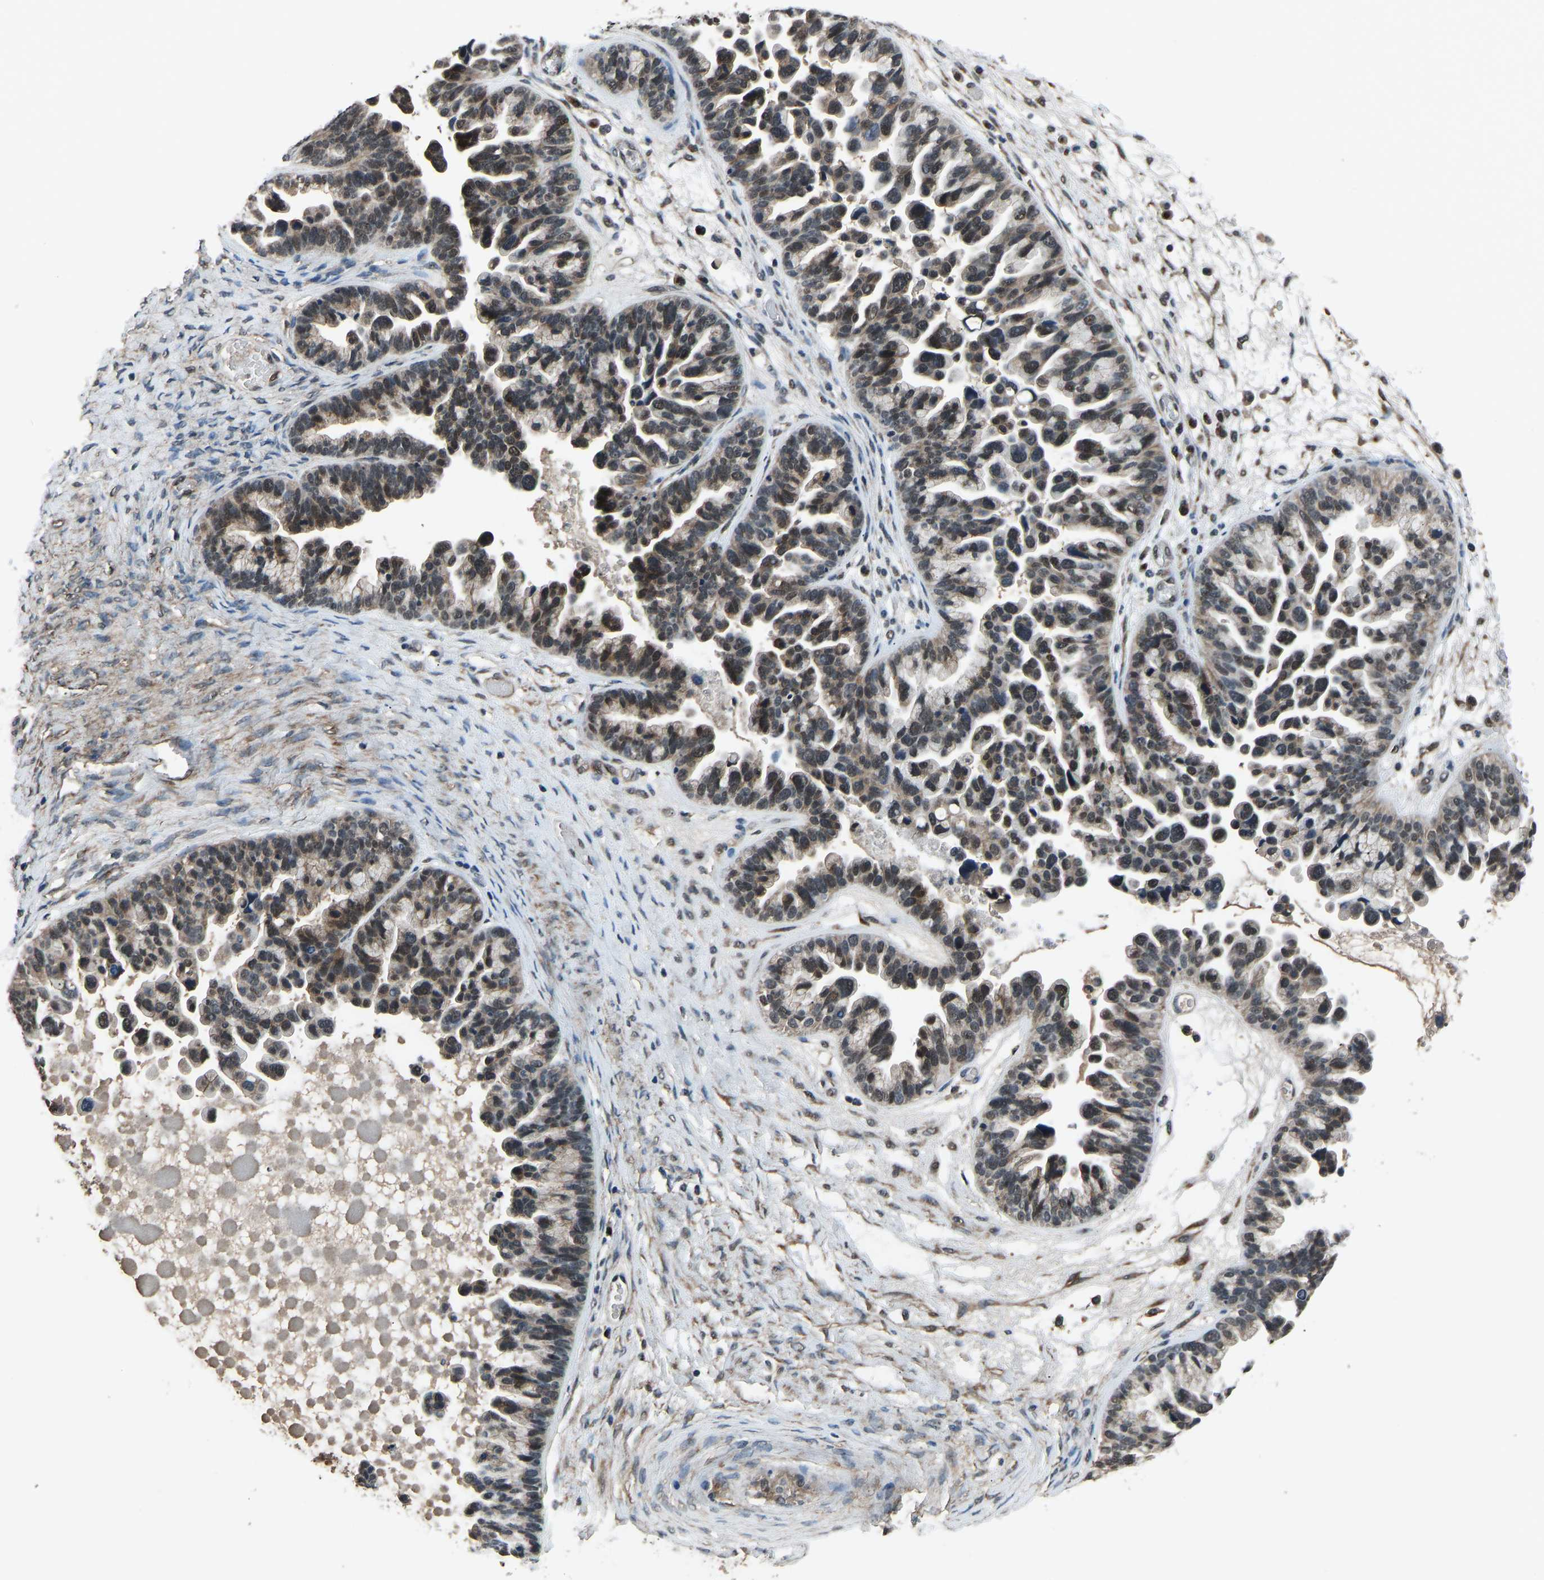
{"staining": {"intensity": "moderate", "quantity": "25%-75%", "location": "nuclear"}, "tissue": "ovarian cancer", "cell_type": "Tumor cells", "image_type": "cancer", "snomed": [{"axis": "morphology", "description": "Cystadenocarcinoma, serous, NOS"}, {"axis": "topography", "description": "Ovary"}], "caption": "Immunohistochemical staining of ovarian cancer demonstrates medium levels of moderate nuclear positivity in approximately 25%-75% of tumor cells. (Brightfield microscopy of DAB IHC at high magnification).", "gene": "TOX4", "patient": {"sex": "female", "age": 56}}